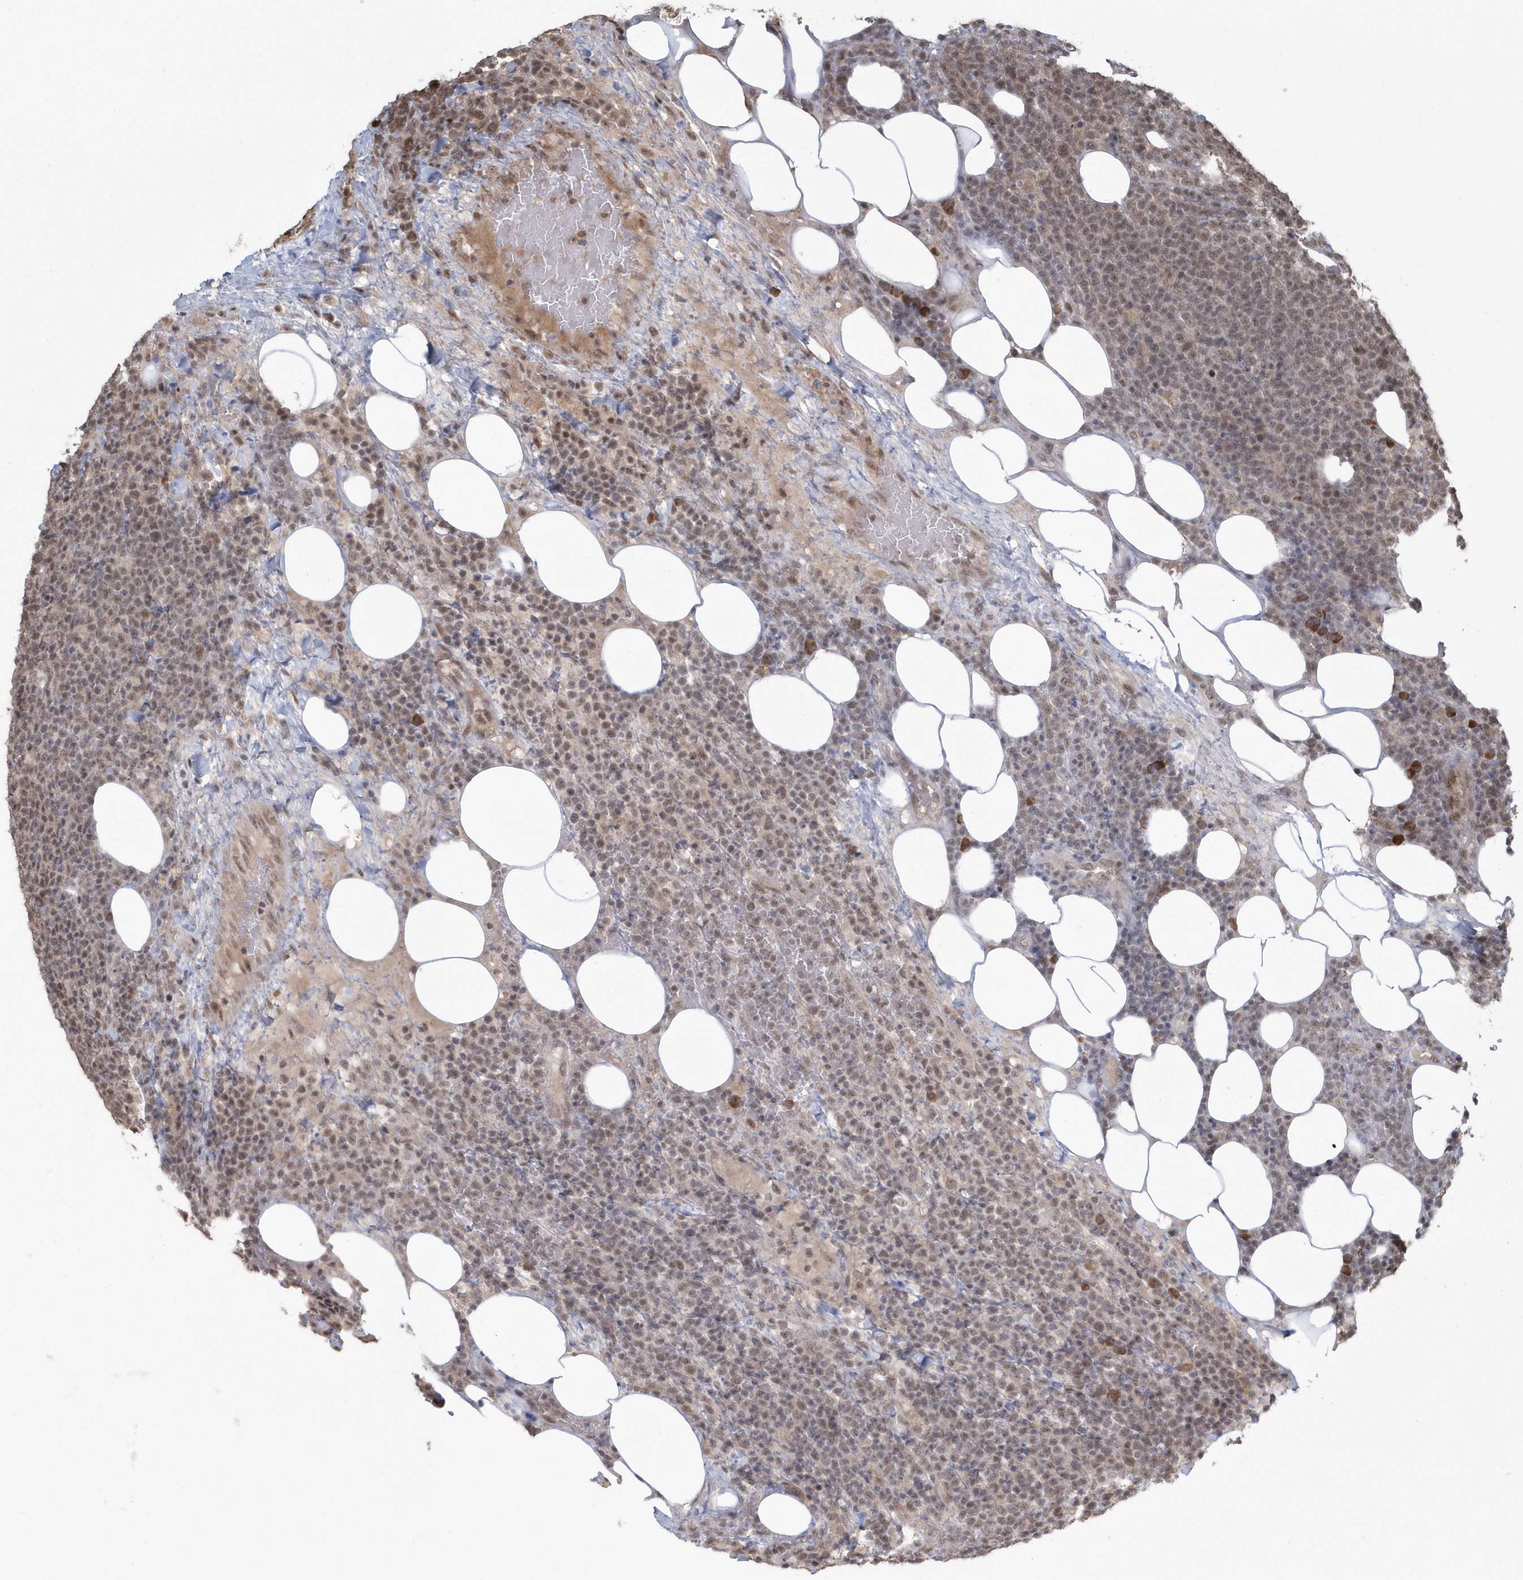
{"staining": {"intensity": "weak", "quantity": "25%-75%", "location": "nuclear"}, "tissue": "lymphoma", "cell_type": "Tumor cells", "image_type": "cancer", "snomed": [{"axis": "morphology", "description": "Malignant lymphoma, non-Hodgkin's type, High grade"}, {"axis": "topography", "description": "Lymph node"}], "caption": "Lymphoma stained with immunohistochemistry demonstrates weak nuclear positivity in about 25%-75% of tumor cells.", "gene": "EPB41L4A", "patient": {"sex": "male", "age": 61}}